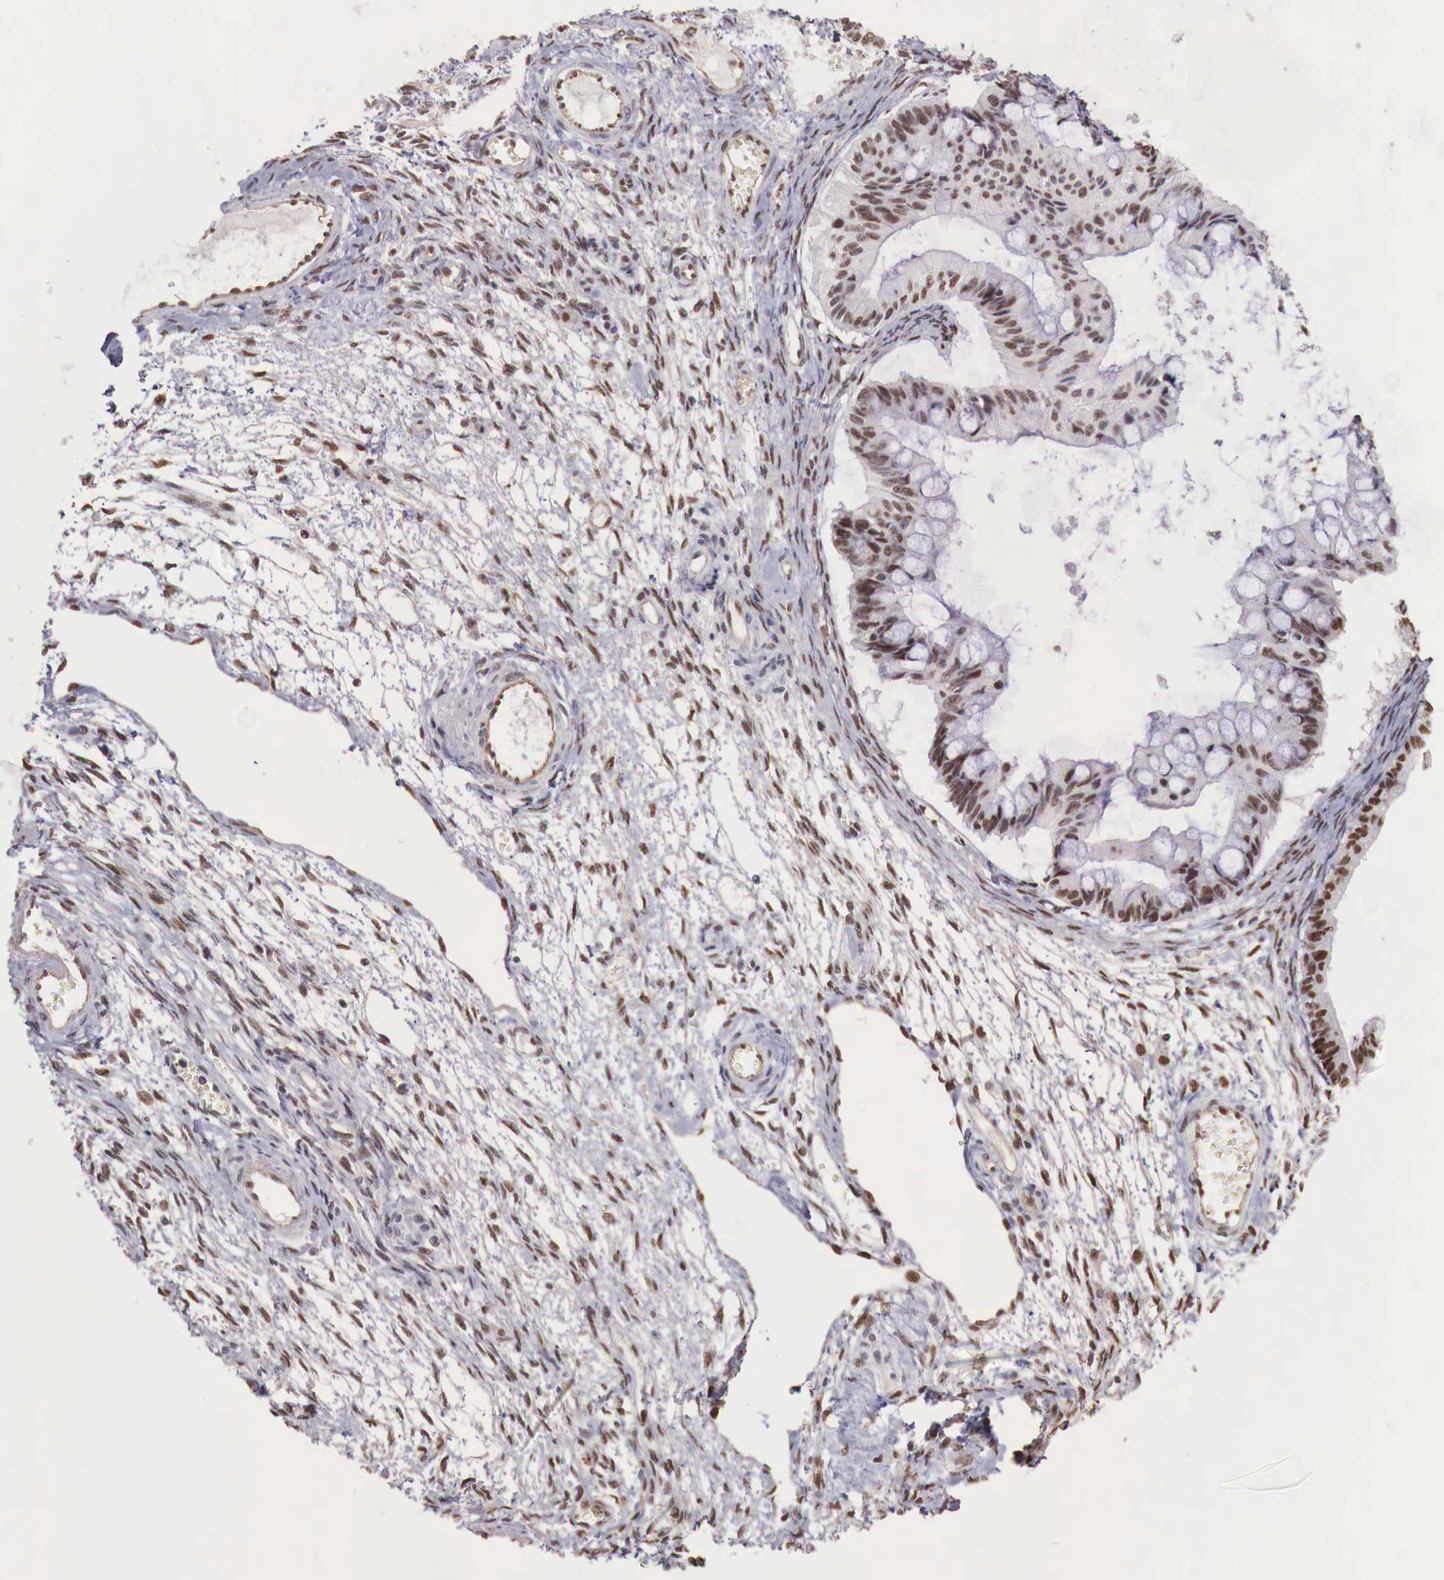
{"staining": {"intensity": "moderate", "quantity": ">75%", "location": "nuclear"}, "tissue": "ovarian cancer", "cell_type": "Tumor cells", "image_type": "cancer", "snomed": [{"axis": "morphology", "description": "Cystadenocarcinoma, mucinous, NOS"}, {"axis": "topography", "description": "Ovary"}], "caption": "Ovarian cancer (mucinous cystadenocarcinoma) stained with a brown dye demonstrates moderate nuclear positive positivity in about >75% of tumor cells.", "gene": "FOXP2", "patient": {"sex": "female", "age": 57}}